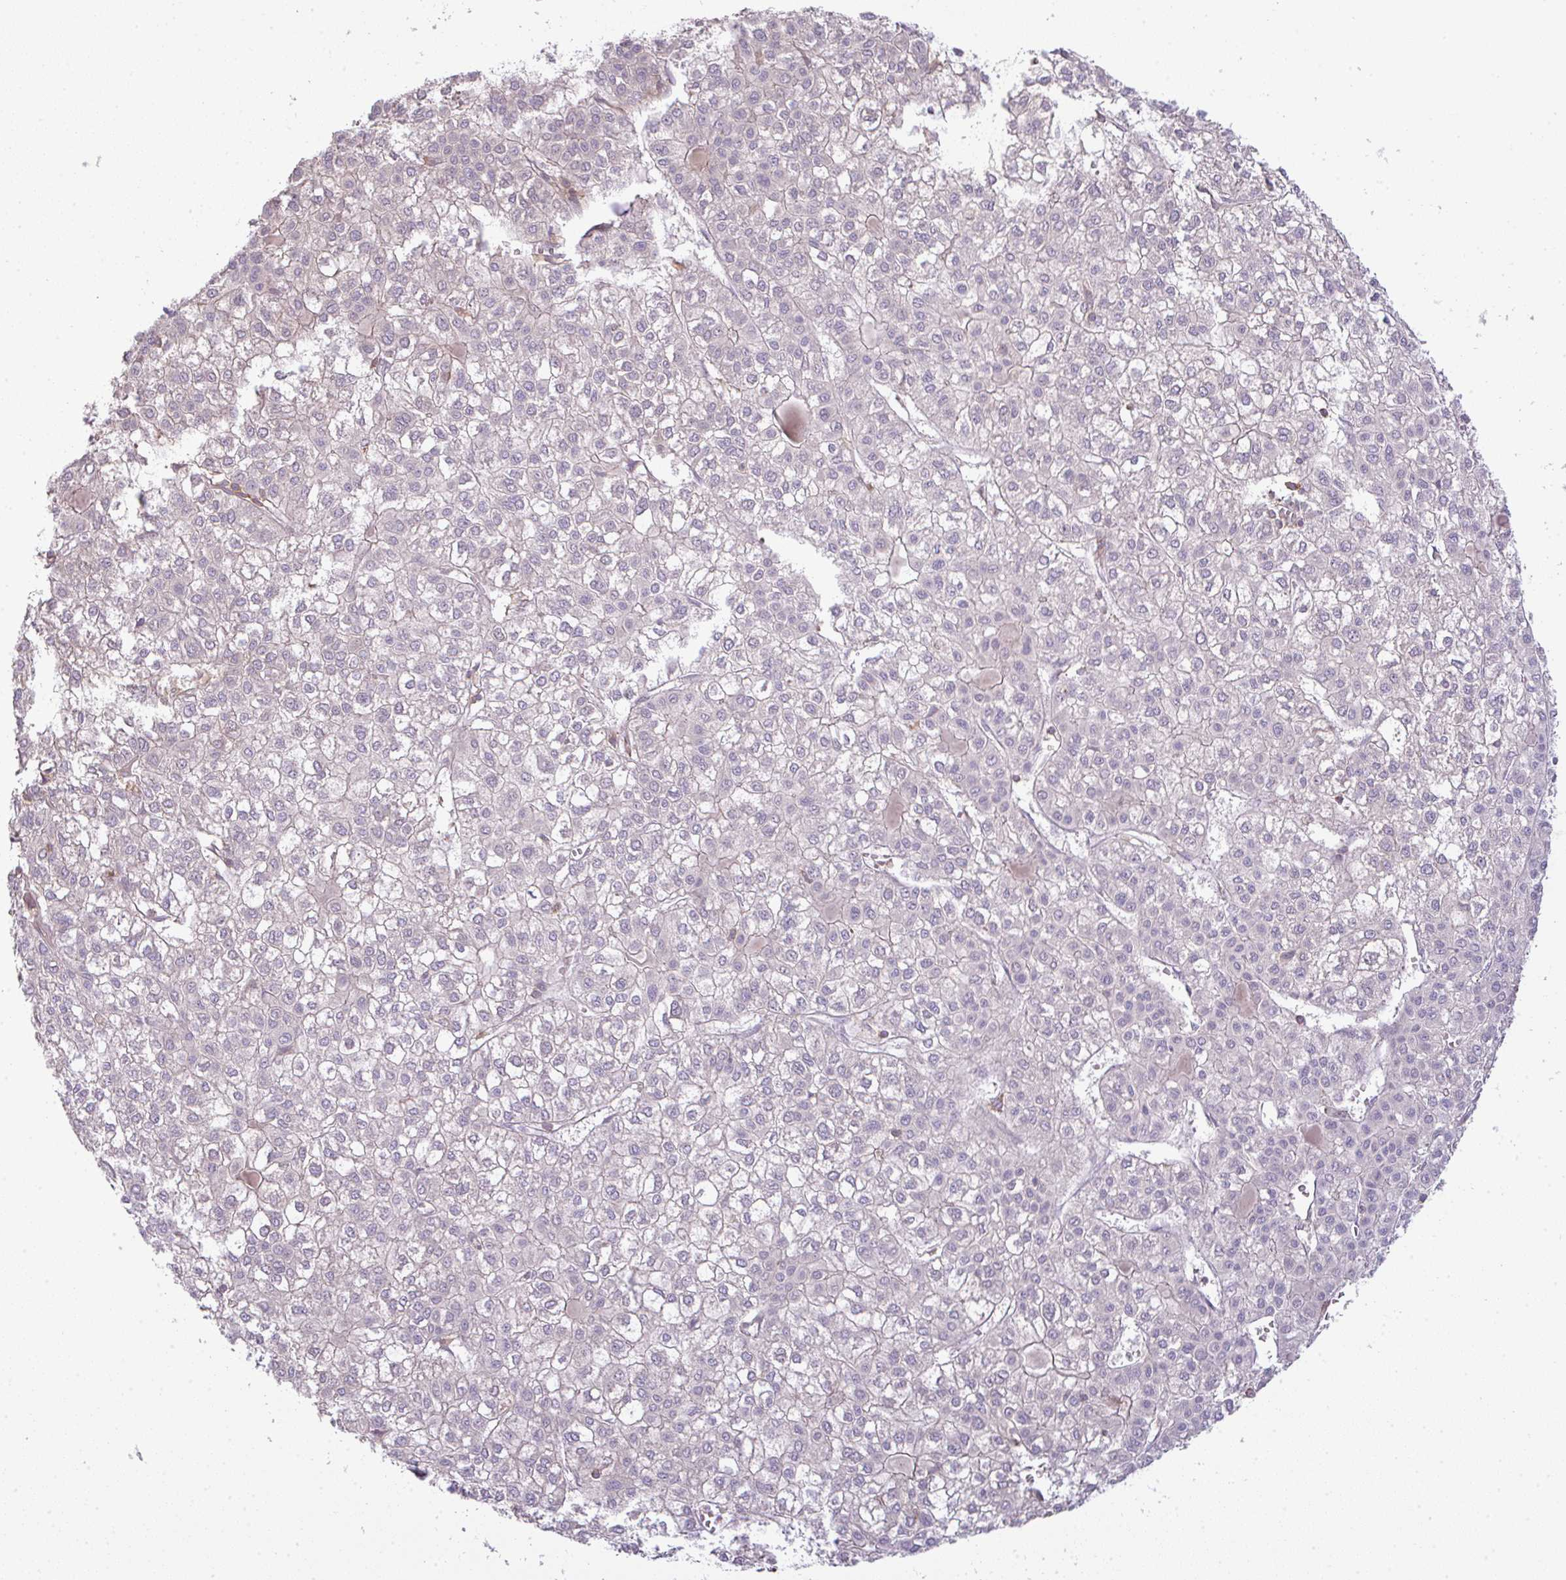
{"staining": {"intensity": "negative", "quantity": "none", "location": "none"}, "tissue": "liver cancer", "cell_type": "Tumor cells", "image_type": "cancer", "snomed": [{"axis": "morphology", "description": "Carcinoma, Hepatocellular, NOS"}, {"axis": "topography", "description": "Liver"}], "caption": "An immunohistochemistry micrograph of liver cancer is shown. There is no staining in tumor cells of liver cancer.", "gene": "CSE1L", "patient": {"sex": "female", "age": 43}}